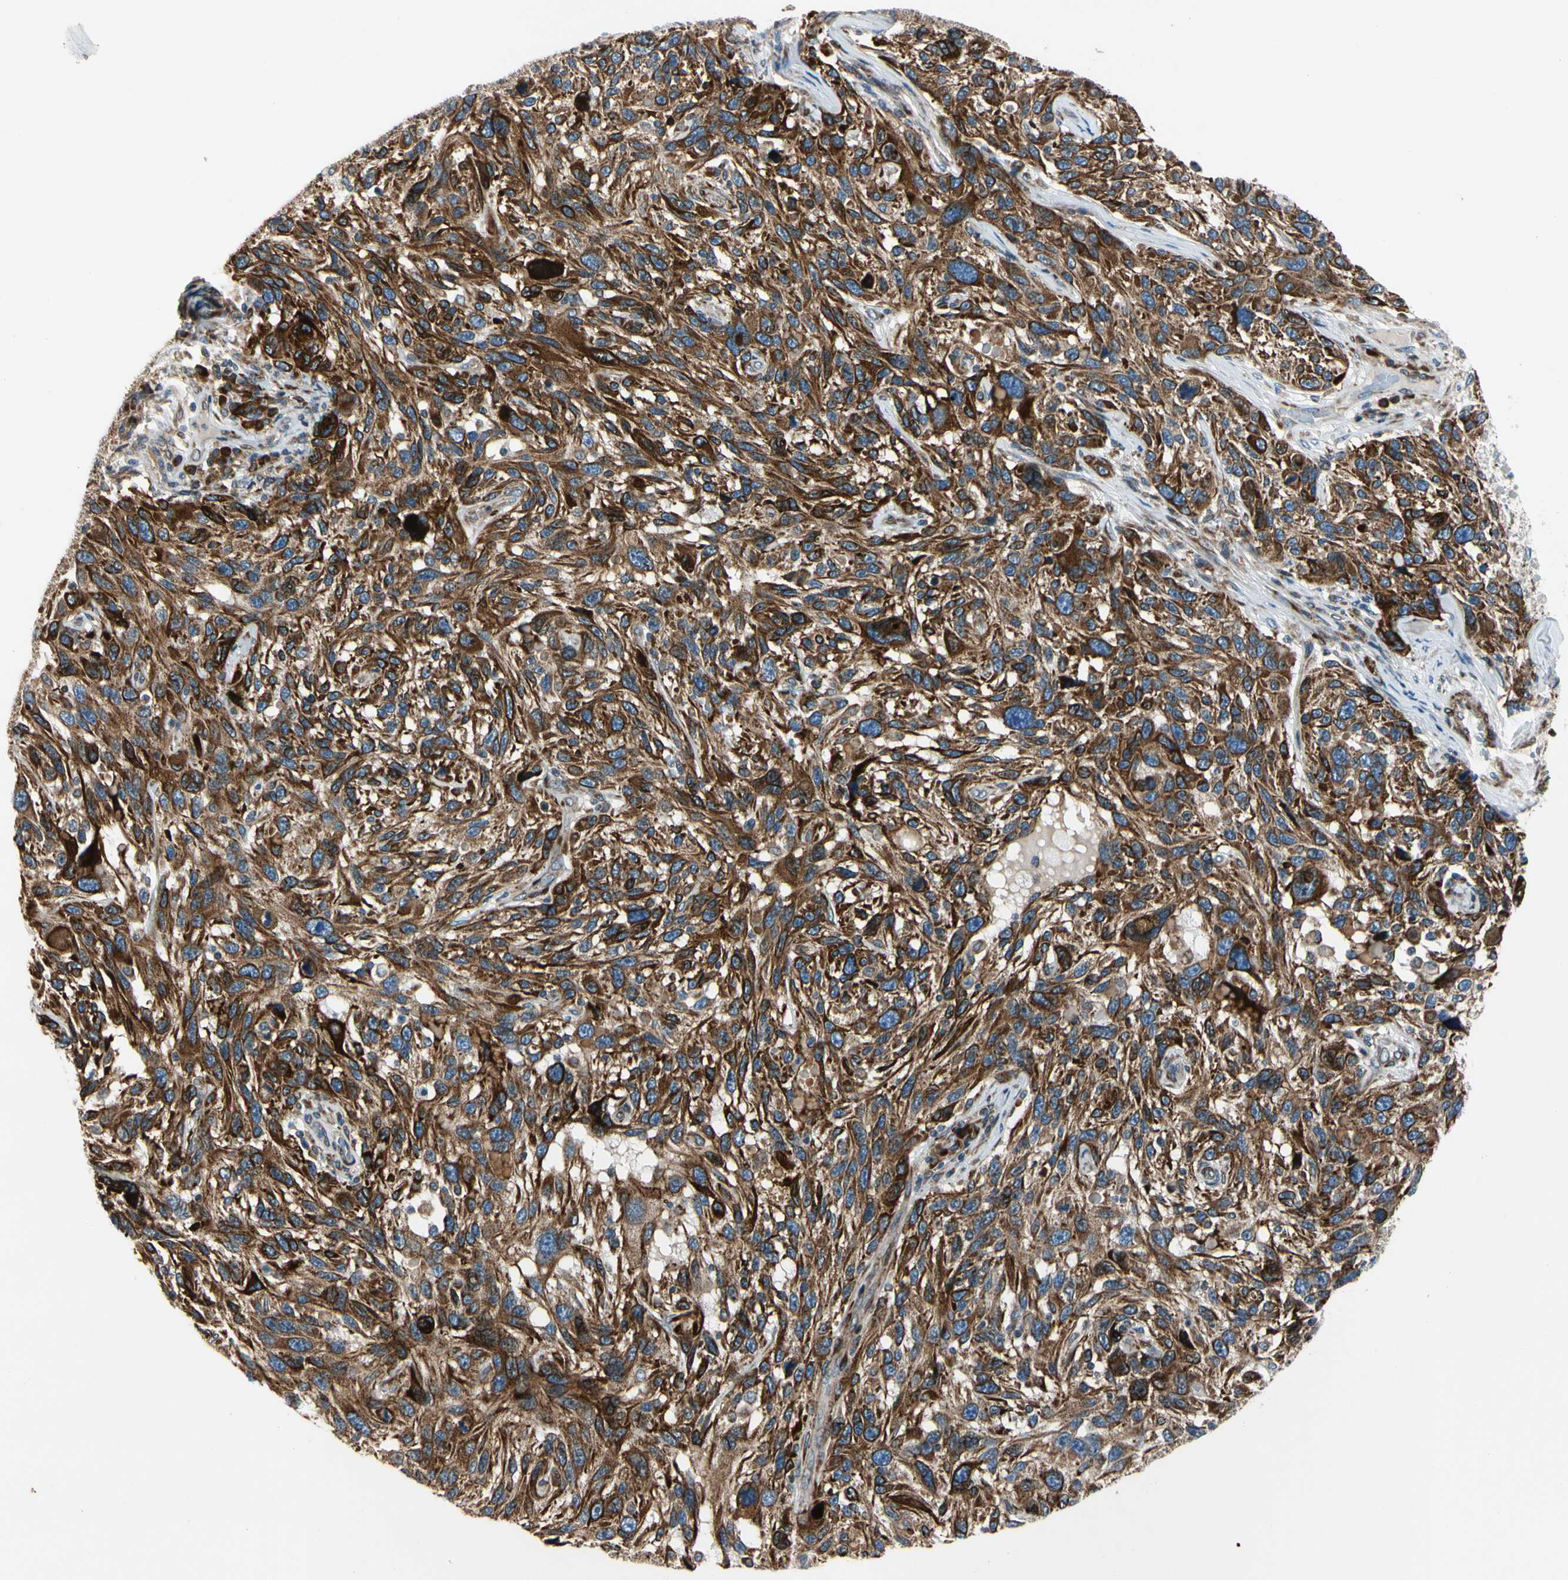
{"staining": {"intensity": "strong", "quantity": ">75%", "location": "cytoplasmic/membranous"}, "tissue": "melanoma", "cell_type": "Tumor cells", "image_type": "cancer", "snomed": [{"axis": "morphology", "description": "Malignant melanoma, NOS"}, {"axis": "topography", "description": "Skin"}], "caption": "An image of human malignant melanoma stained for a protein displays strong cytoplasmic/membranous brown staining in tumor cells.", "gene": "MRPL9", "patient": {"sex": "male", "age": 53}}